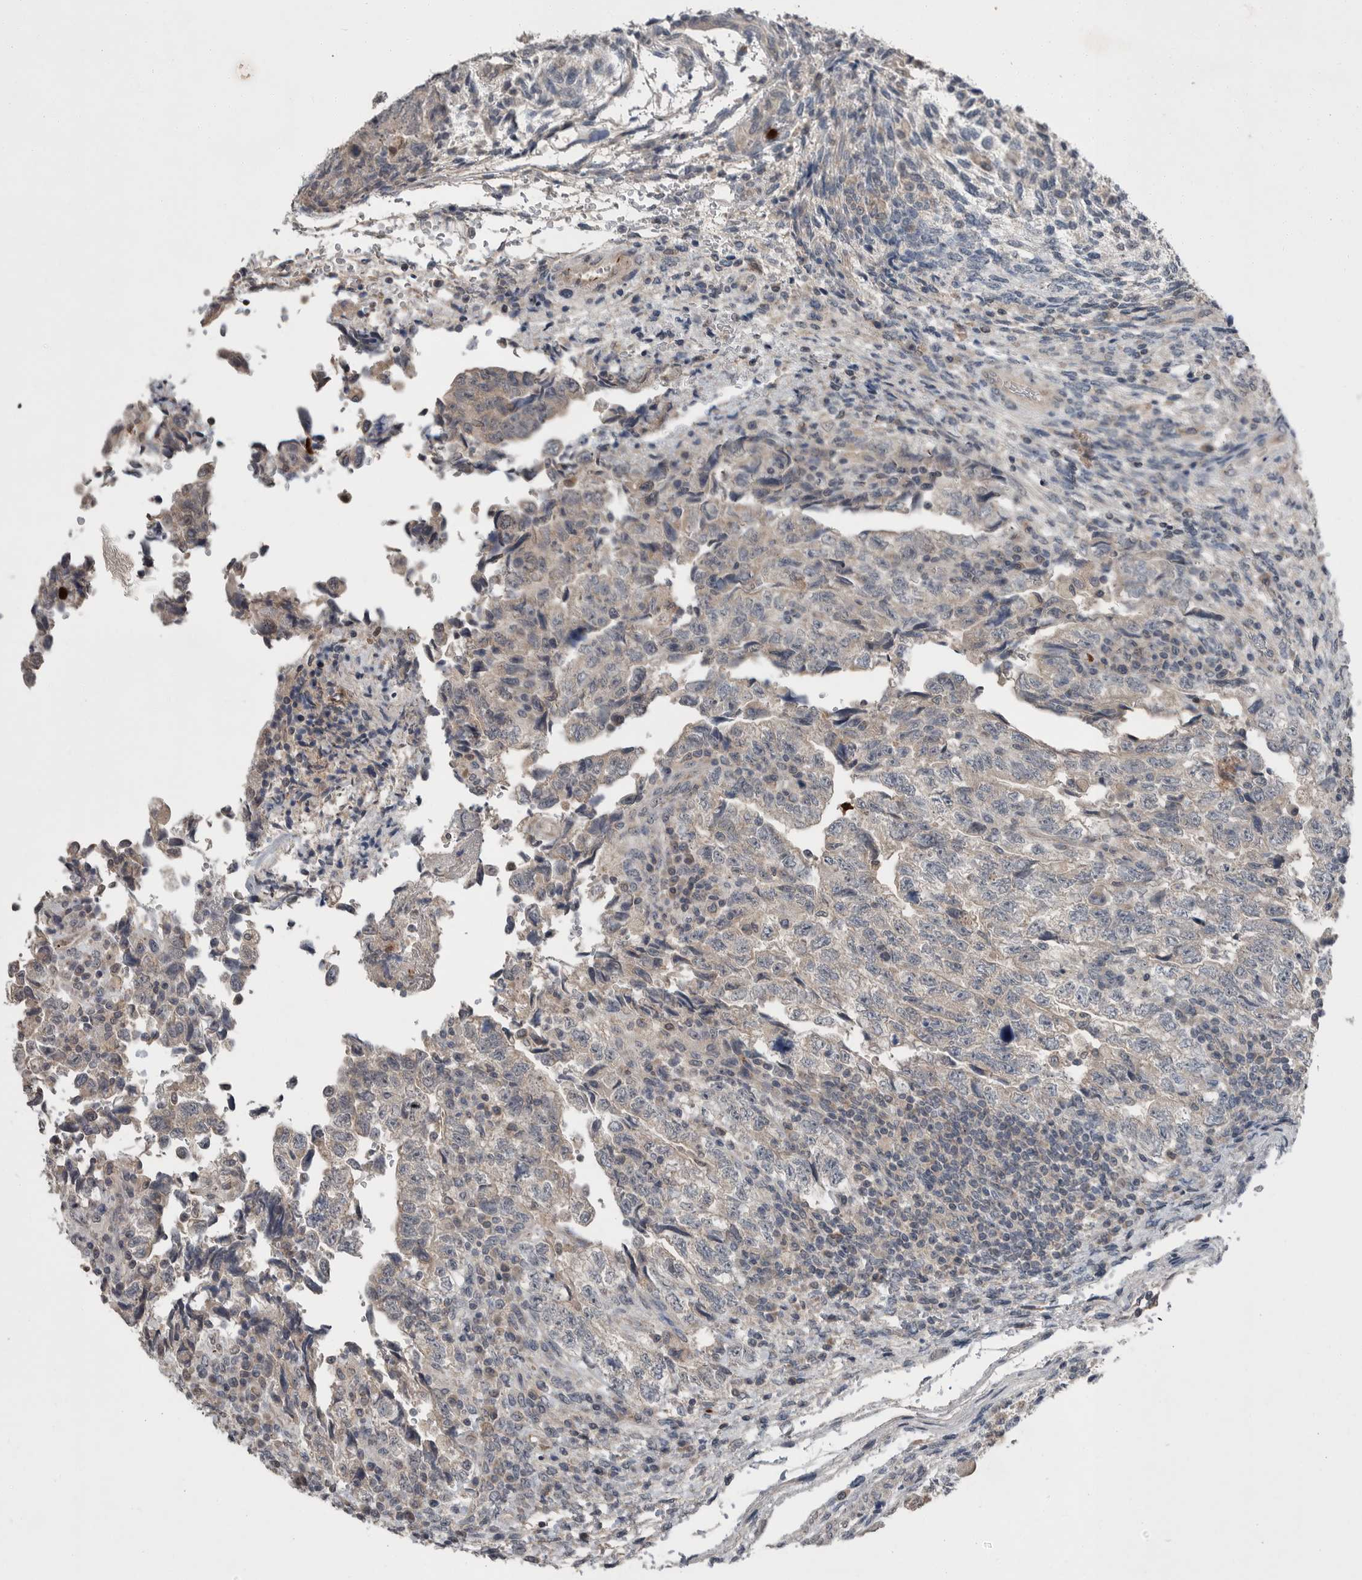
{"staining": {"intensity": "weak", "quantity": "<25%", "location": "cytoplasmic/membranous"}, "tissue": "testis cancer", "cell_type": "Tumor cells", "image_type": "cancer", "snomed": [{"axis": "morphology", "description": "Normal tissue, NOS"}, {"axis": "morphology", "description": "Carcinoma, Embryonal, NOS"}, {"axis": "topography", "description": "Testis"}], "caption": "A micrograph of human testis cancer is negative for staining in tumor cells. The staining was performed using DAB (3,3'-diaminobenzidine) to visualize the protein expression in brown, while the nuclei were stained in blue with hematoxylin (Magnification: 20x).", "gene": "SCP2", "patient": {"sex": "male", "age": 36}}